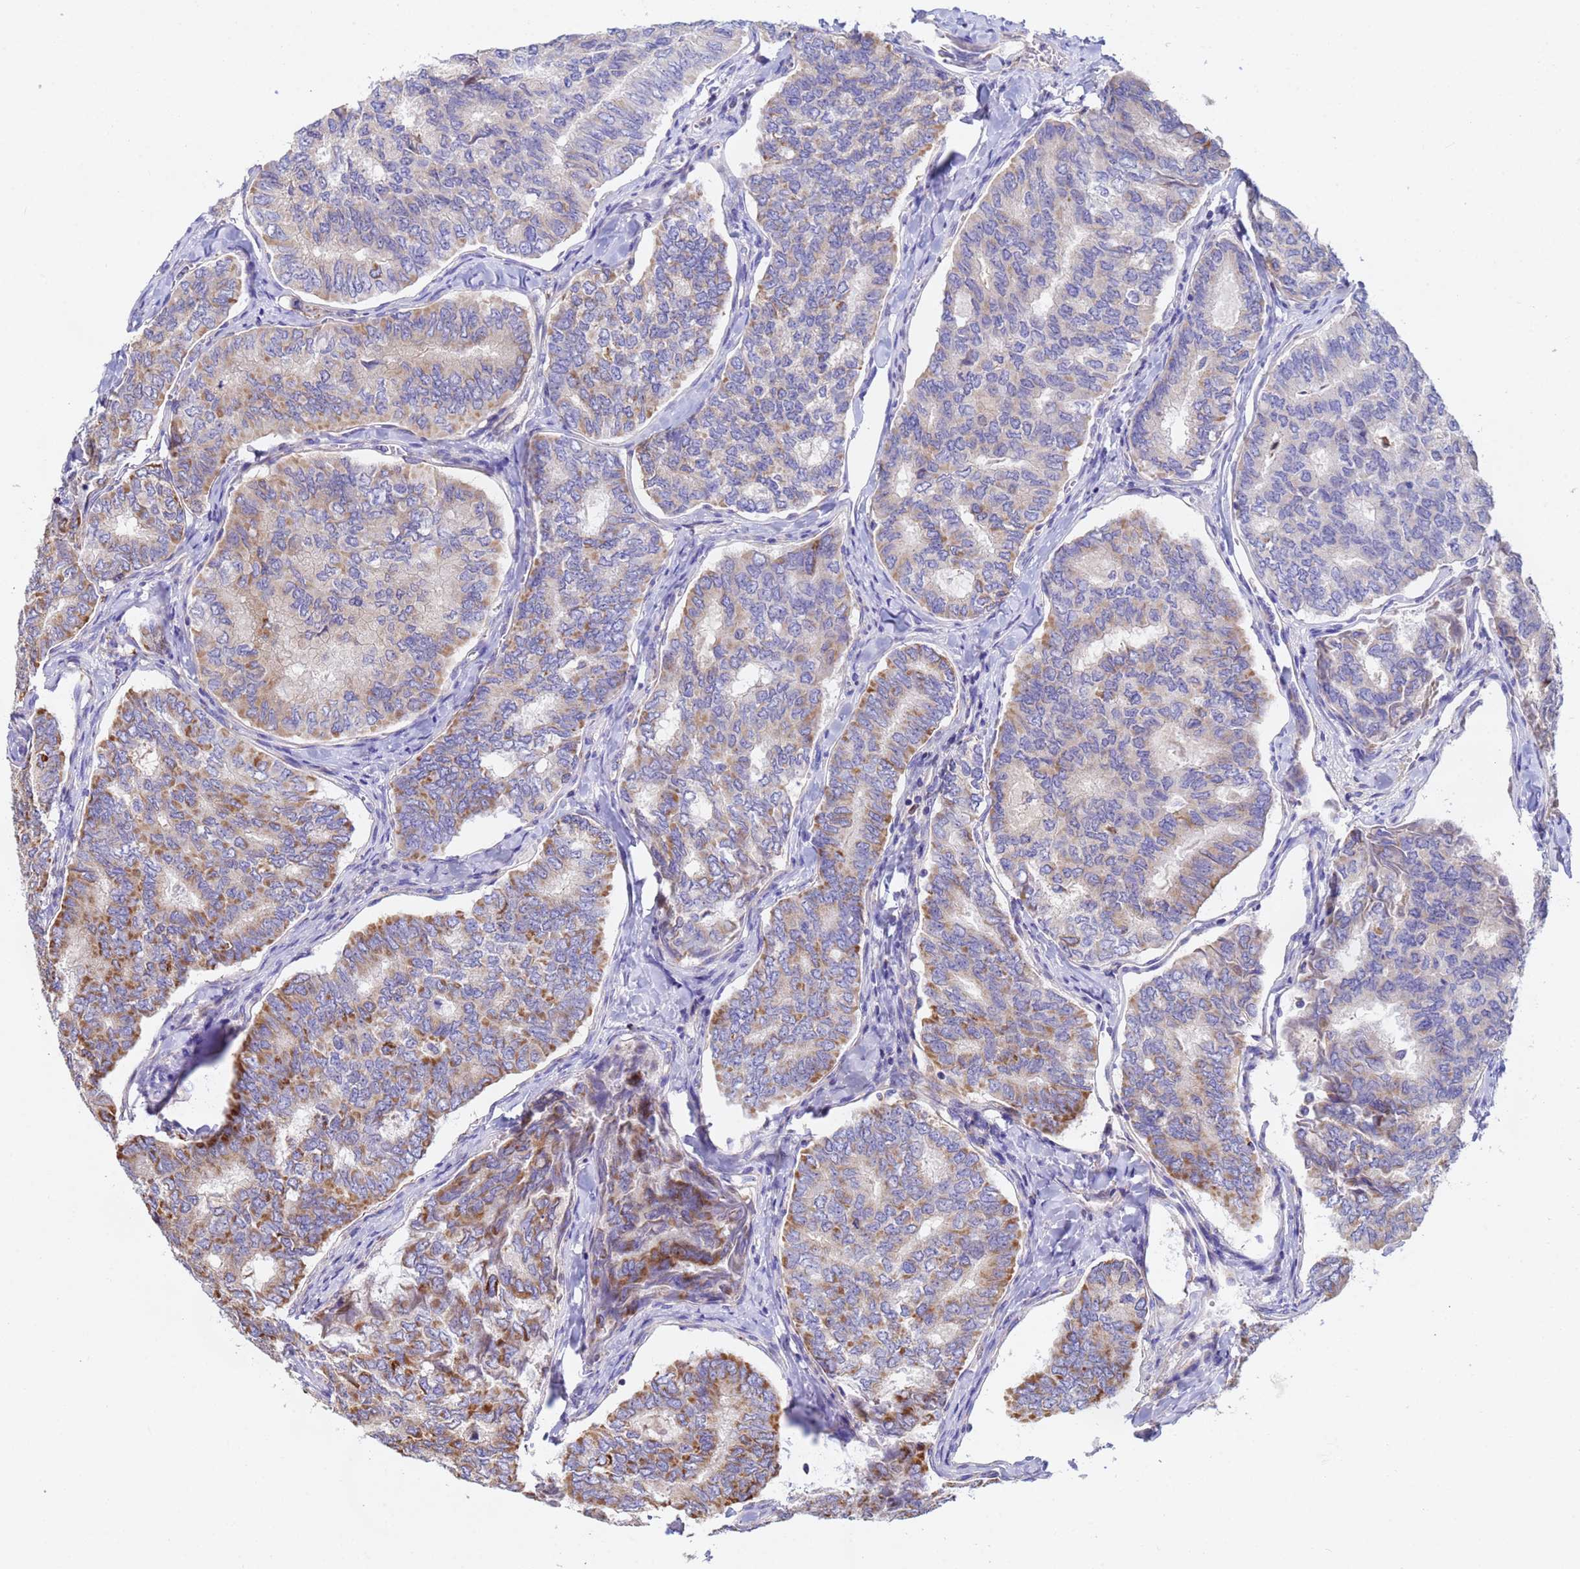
{"staining": {"intensity": "moderate", "quantity": "<25%", "location": "cytoplasmic/membranous"}, "tissue": "thyroid cancer", "cell_type": "Tumor cells", "image_type": "cancer", "snomed": [{"axis": "morphology", "description": "Papillary adenocarcinoma, NOS"}, {"axis": "topography", "description": "Thyroid gland"}], "caption": "Thyroid cancer (papillary adenocarcinoma) tissue shows moderate cytoplasmic/membranous staining in approximately <25% of tumor cells", "gene": "TUBGCP3", "patient": {"sex": "female", "age": 35}}